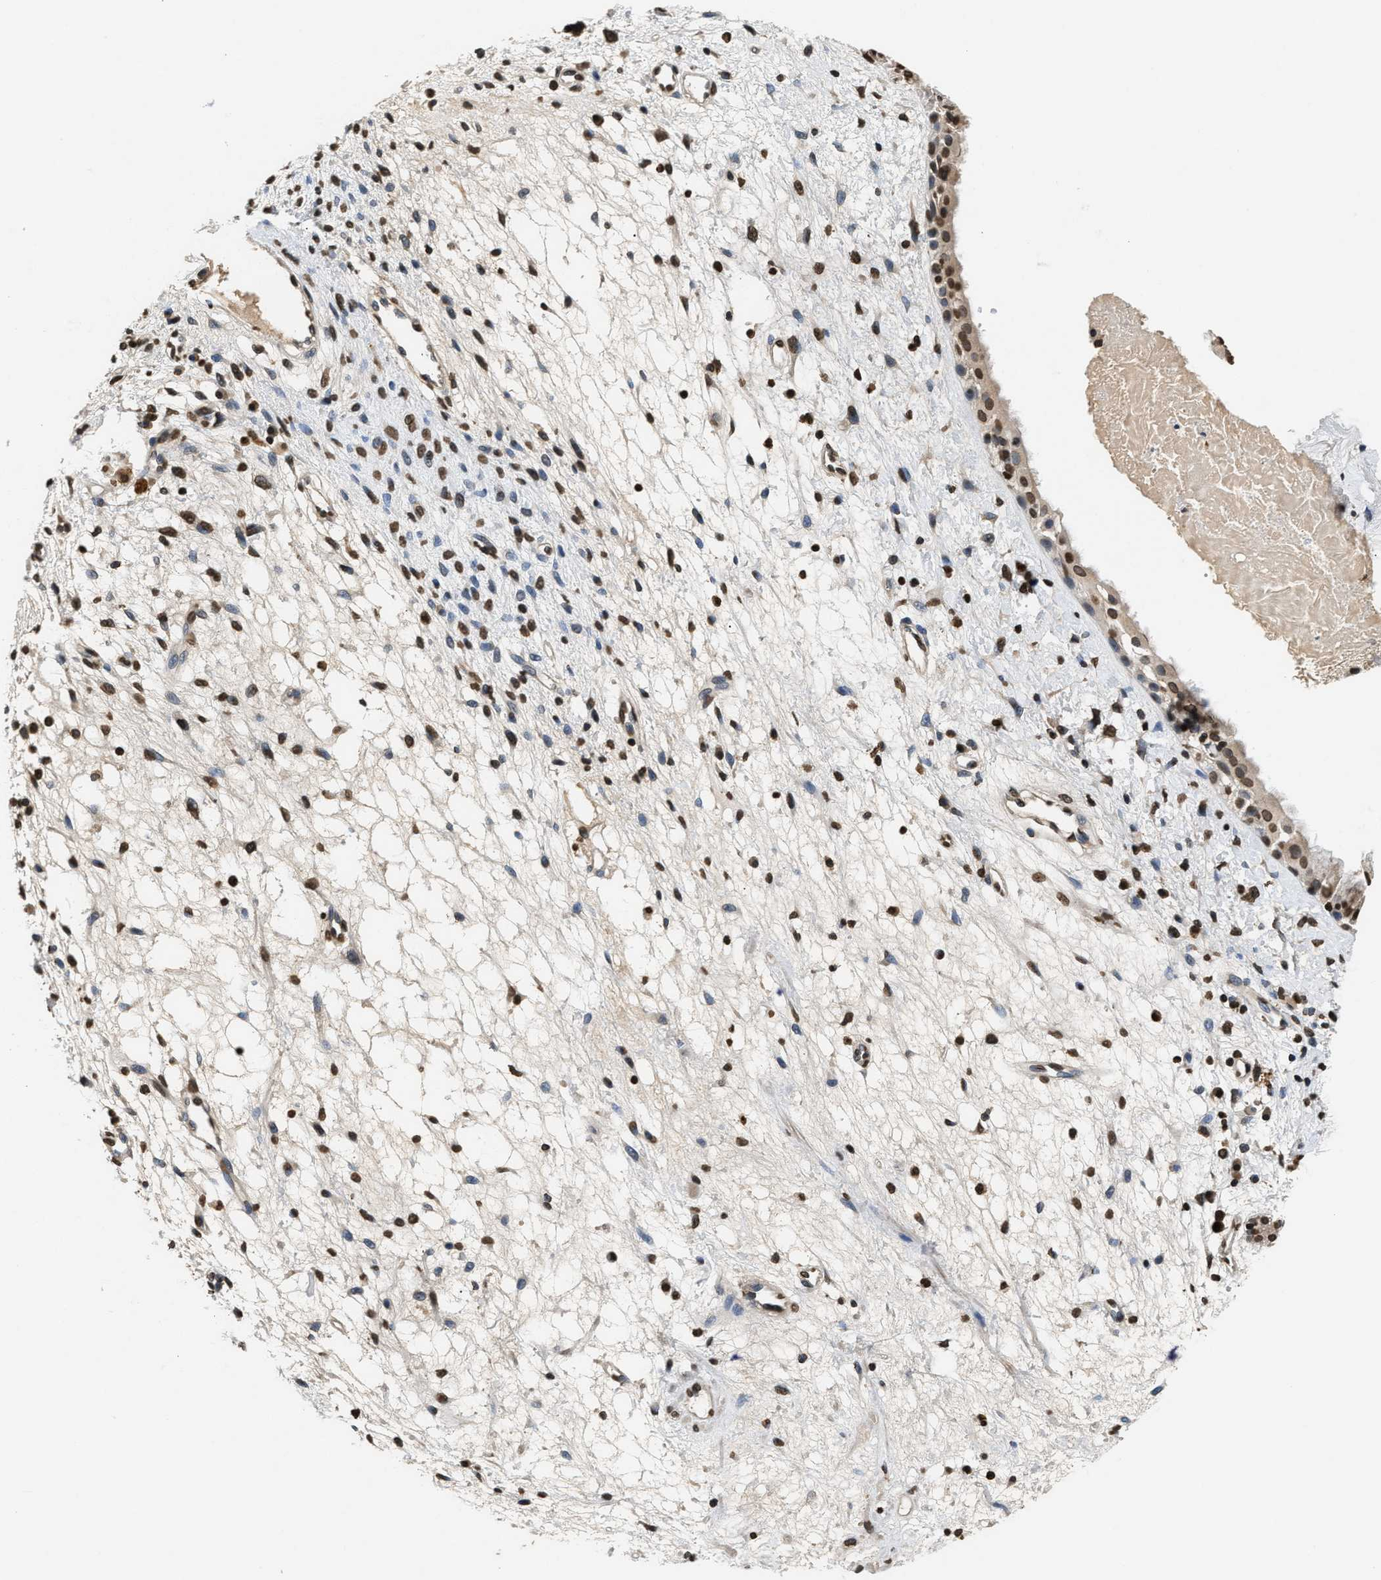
{"staining": {"intensity": "moderate", "quantity": ">75%", "location": "cytoplasmic/membranous,nuclear"}, "tissue": "nasopharynx", "cell_type": "Respiratory epithelial cells", "image_type": "normal", "snomed": [{"axis": "morphology", "description": "Normal tissue, NOS"}, {"axis": "topography", "description": "Nasopharynx"}], "caption": "This is a micrograph of immunohistochemistry (IHC) staining of unremarkable nasopharynx, which shows moderate positivity in the cytoplasmic/membranous,nuclear of respiratory epithelial cells.", "gene": "DNASE1L3", "patient": {"sex": "male", "age": 22}}